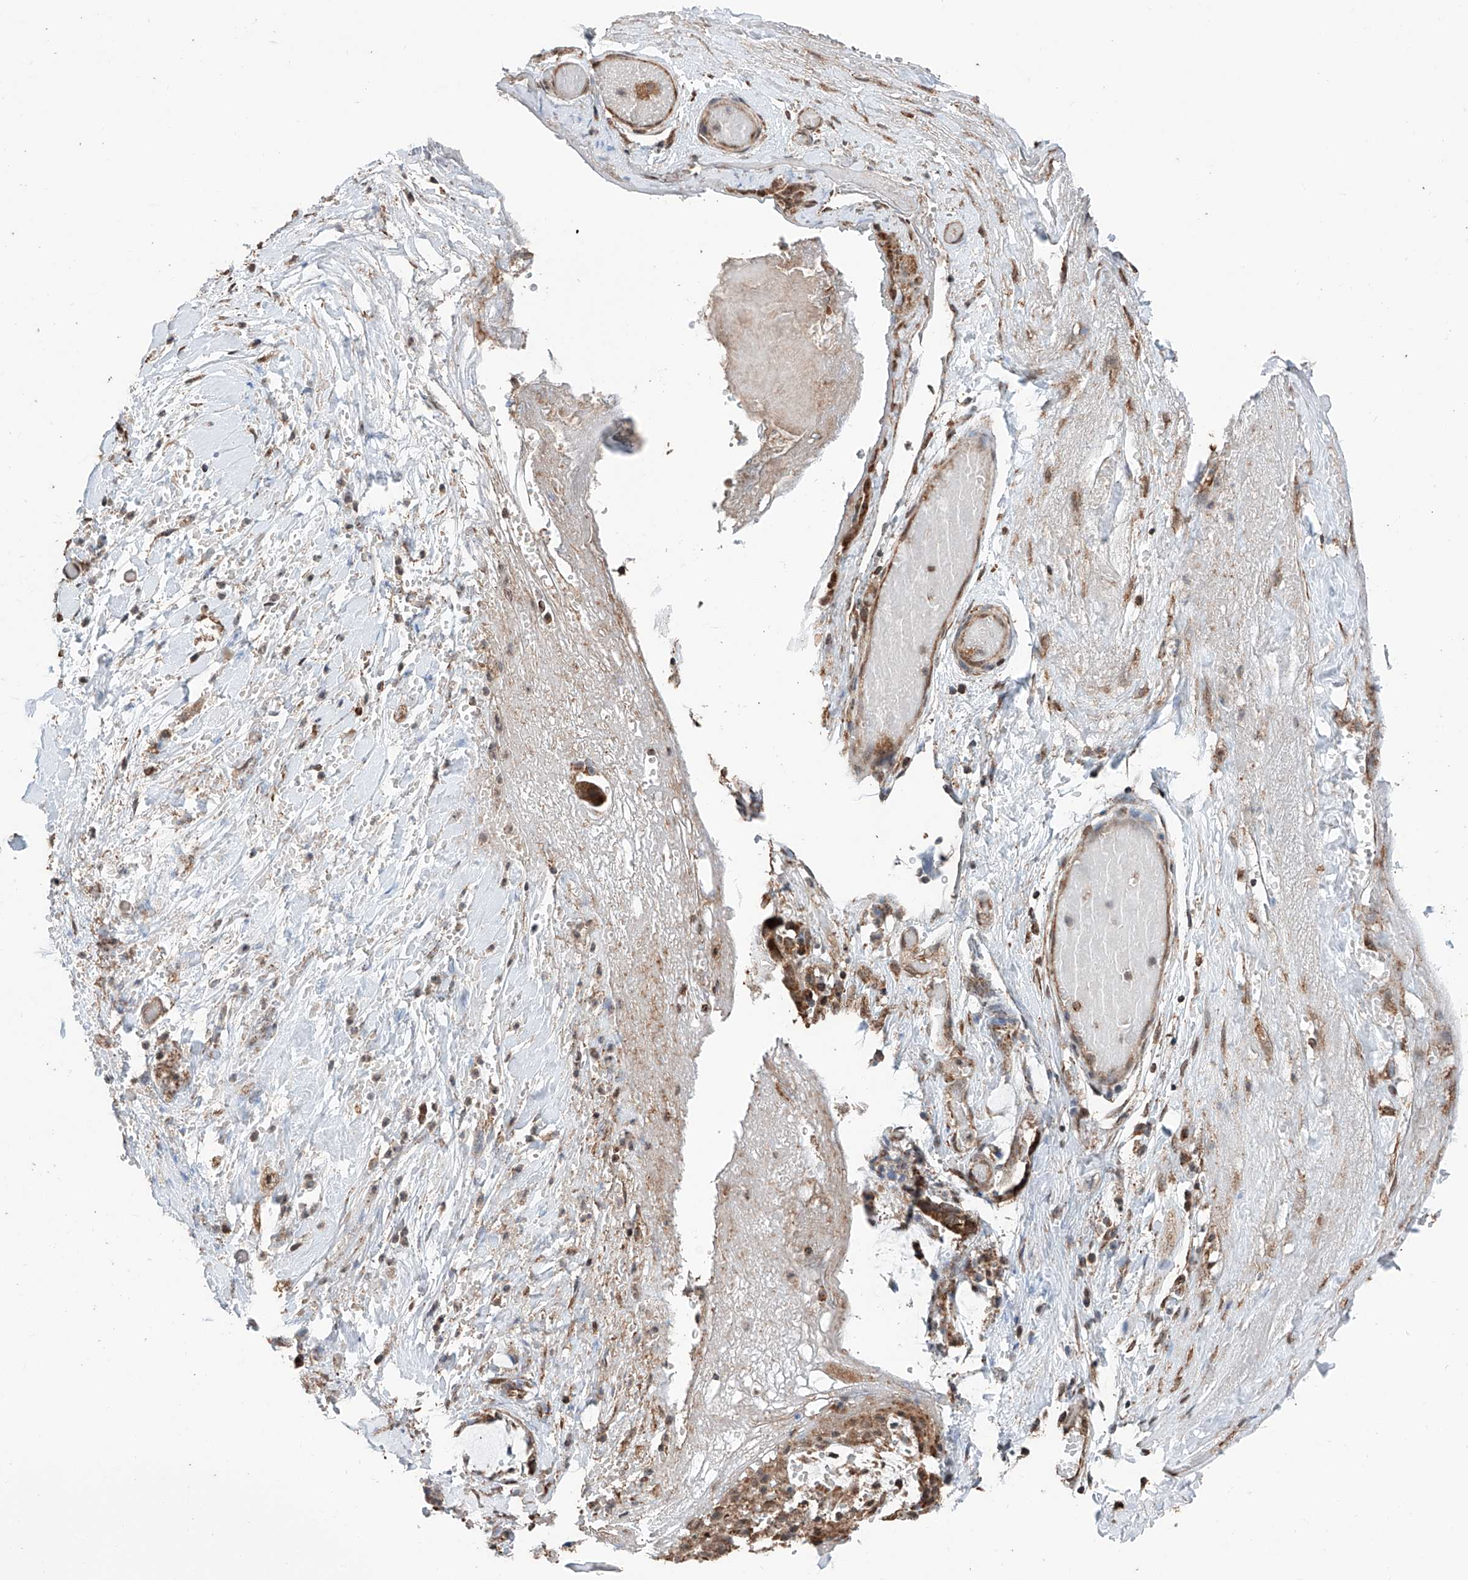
{"staining": {"intensity": "moderate", "quantity": "25%-75%", "location": "cytoplasmic/membranous,nuclear"}, "tissue": "smooth muscle", "cell_type": "Smooth muscle cells", "image_type": "normal", "snomed": [{"axis": "morphology", "description": "Normal tissue, NOS"}, {"axis": "morphology", "description": "Adenocarcinoma, NOS"}, {"axis": "topography", "description": "Colon"}, {"axis": "topography", "description": "Peripheral nerve tissue"}], "caption": "The immunohistochemical stain highlights moderate cytoplasmic/membranous,nuclear expression in smooth muscle cells of normal smooth muscle.", "gene": "ZNF445", "patient": {"sex": "male", "age": 14}}